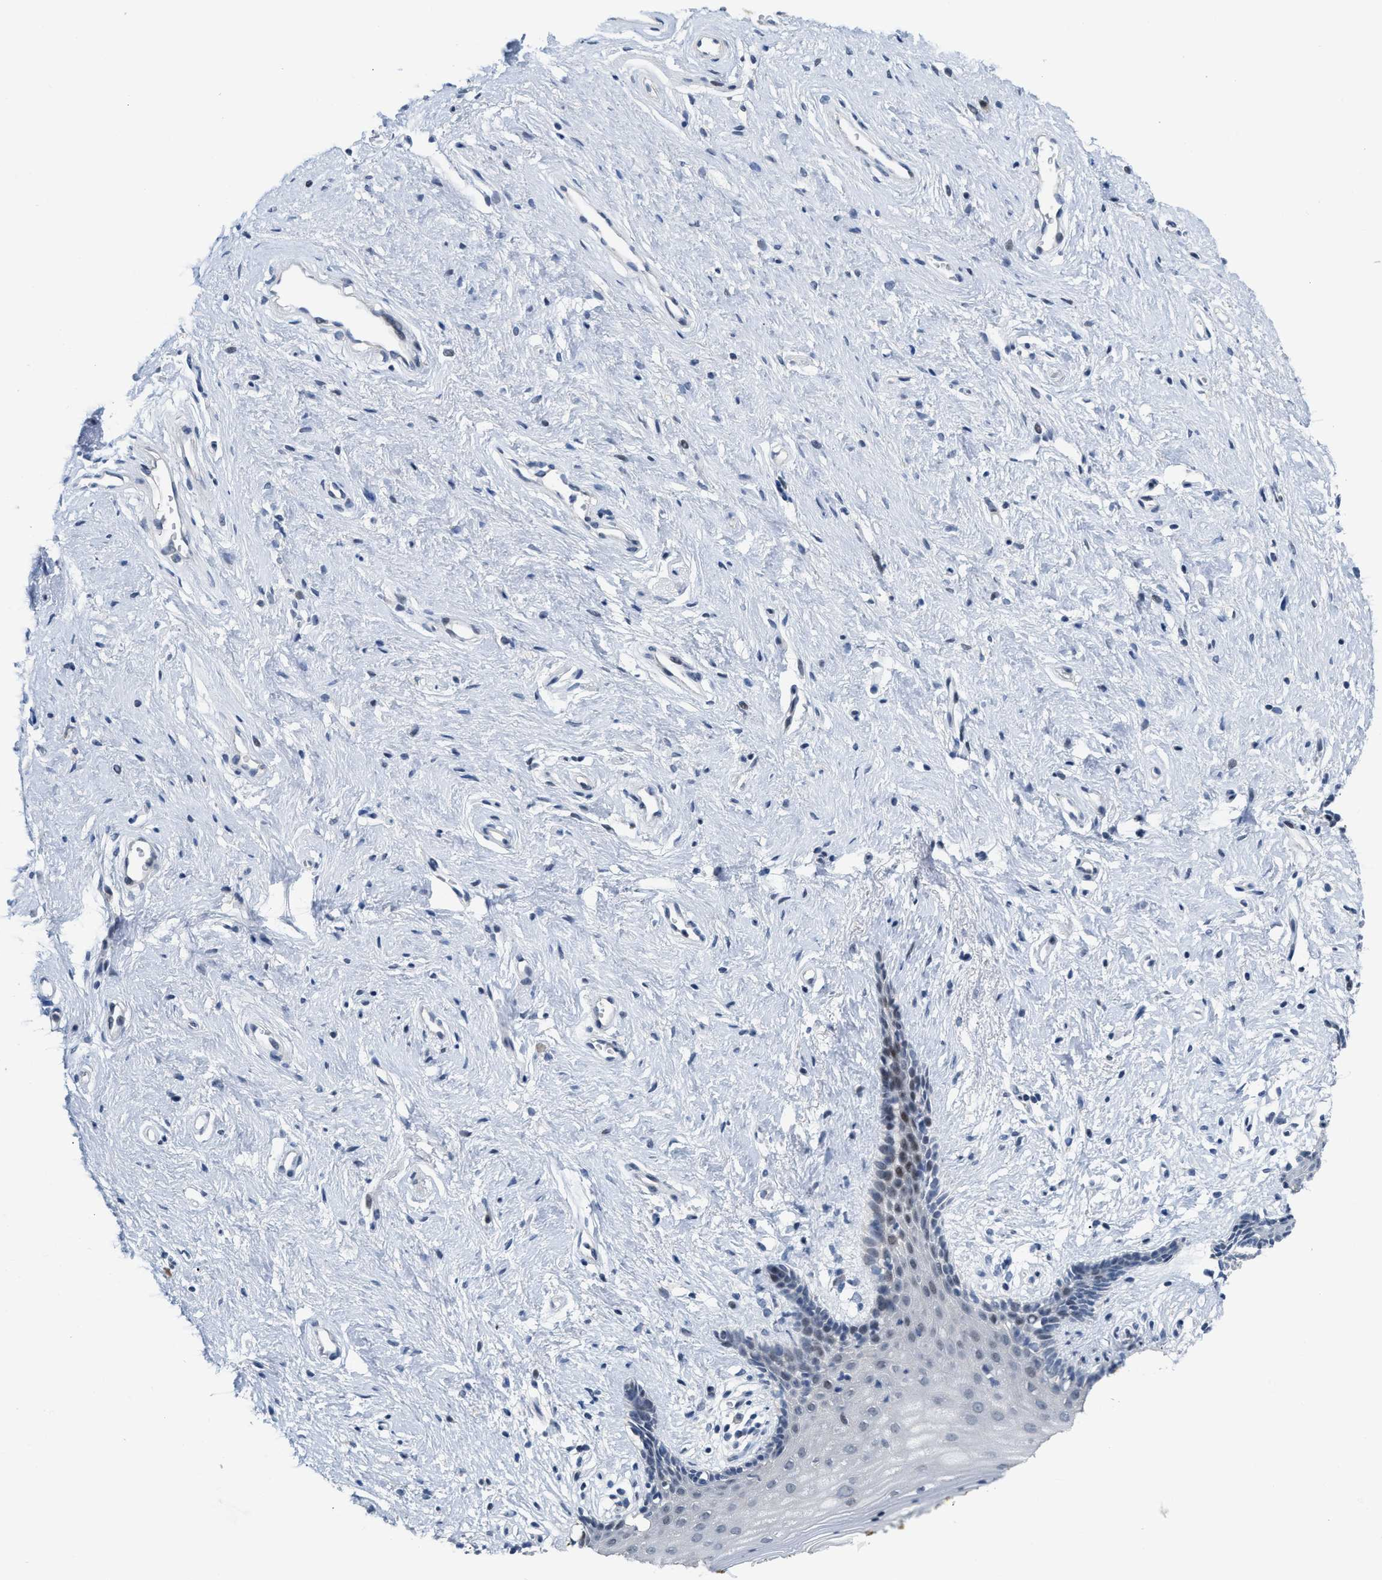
{"staining": {"intensity": "weak", "quantity": "<25%", "location": "nuclear"}, "tissue": "vagina", "cell_type": "Squamous epithelial cells", "image_type": "normal", "snomed": [{"axis": "morphology", "description": "Normal tissue, NOS"}, {"axis": "topography", "description": "Vagina"}], "caption": "Immunohistochemical staining of benign vagina reveals no significant staining in squamous epithelial cells.", "gene": "SETDB1", "patient": {"sex": "female", "age": 44}}